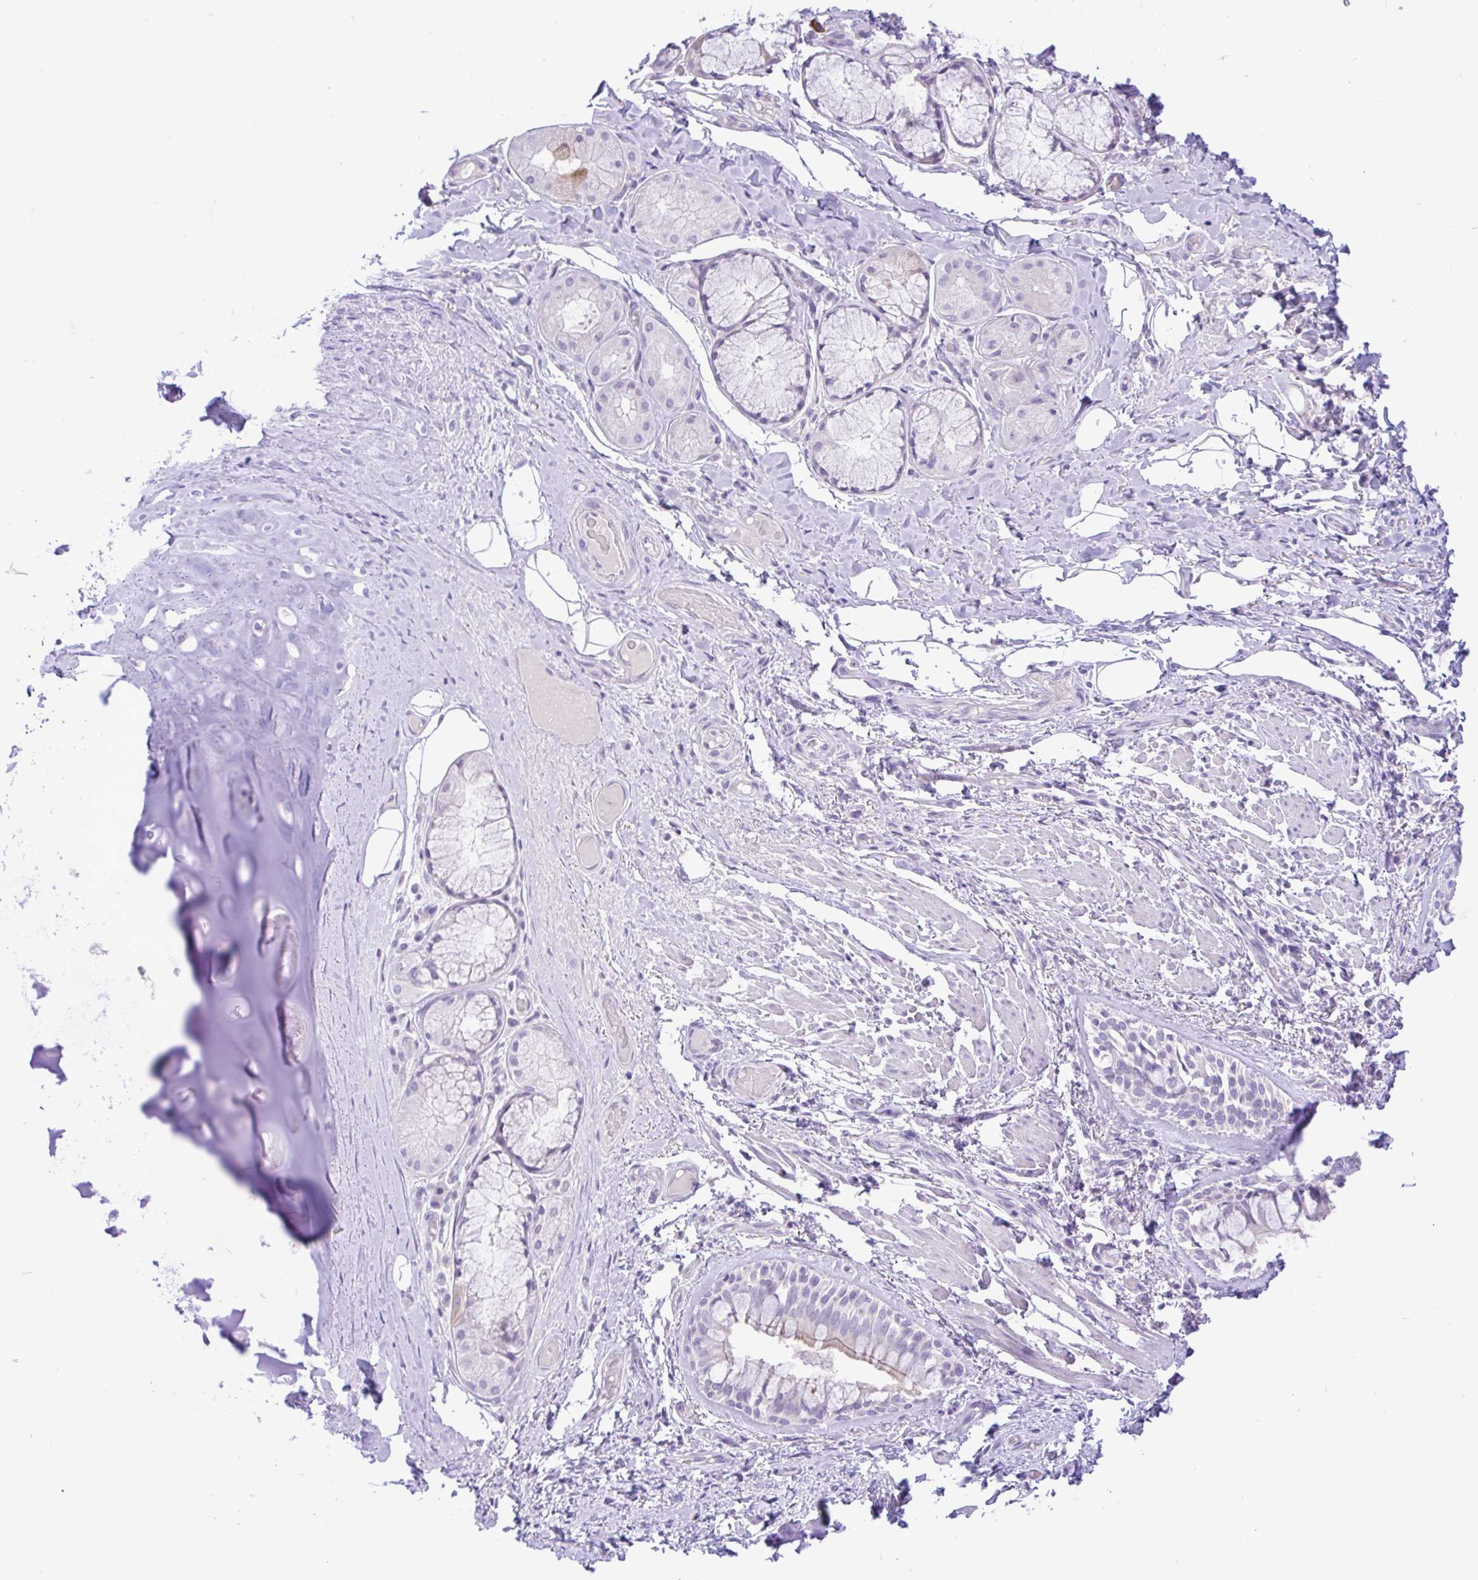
{"staining": {"intensity": "negative", "quantity": "none", "location": "none"}, "tissue": "adipose tissue", "cell_type": "Adipocytes", "image_type": "normal", "snomed": [{"axis": "morphology", "description": "Normal tissue, NOS"}, {"axis": "topography", "description": "Cartilage tissue"}, {"axis": "topography", "description": "Bronchus"}], "caption": "This histopathology image is of benign adipose tissue stained with immunohistochemistry (IHC) to label a protein in brown with the nuclei are counter-stained blue. There is no staining in adipocytes.", "gene": "ZNF101", "patient": {"sex": "male", "age": 64}}